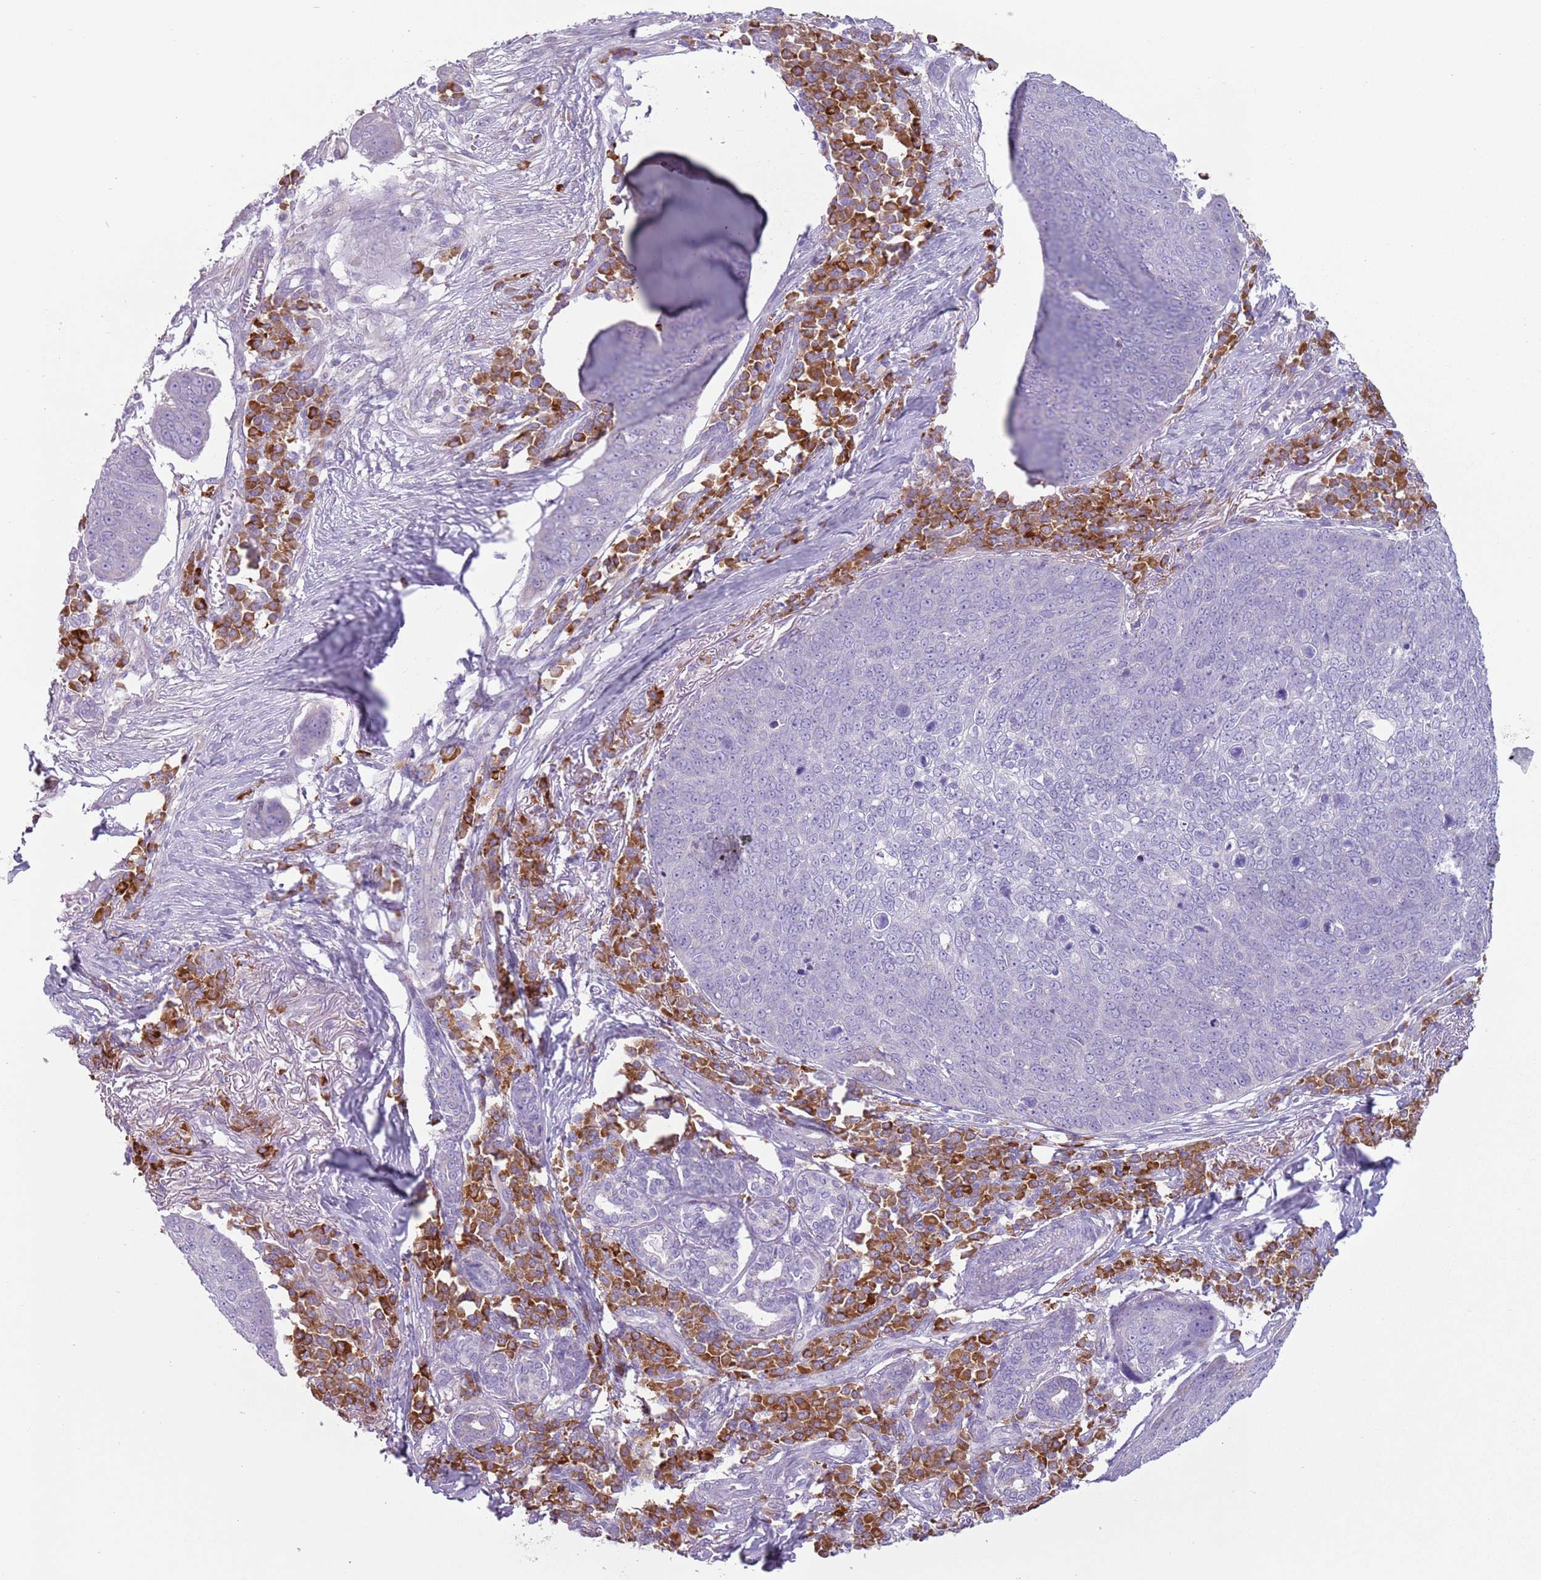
{"staining": {"intensity": "negative", "quantity": "none", "location": "none"}, "tissue": "skin cancer", "cell_type": "Tumor cells", "image_type": "cancer", "snomed": [{"axis": "morphology", "description": "Squamous cell carcinoma, NOS"}, {"axis": "topography", "description": "Skin"}], "caption": "IHC of human squamous cell carcinoma (skin) shows no staining in tumor cells.", "gene": "HYOU1", "patient": {"sex": "male", "age": 71}}